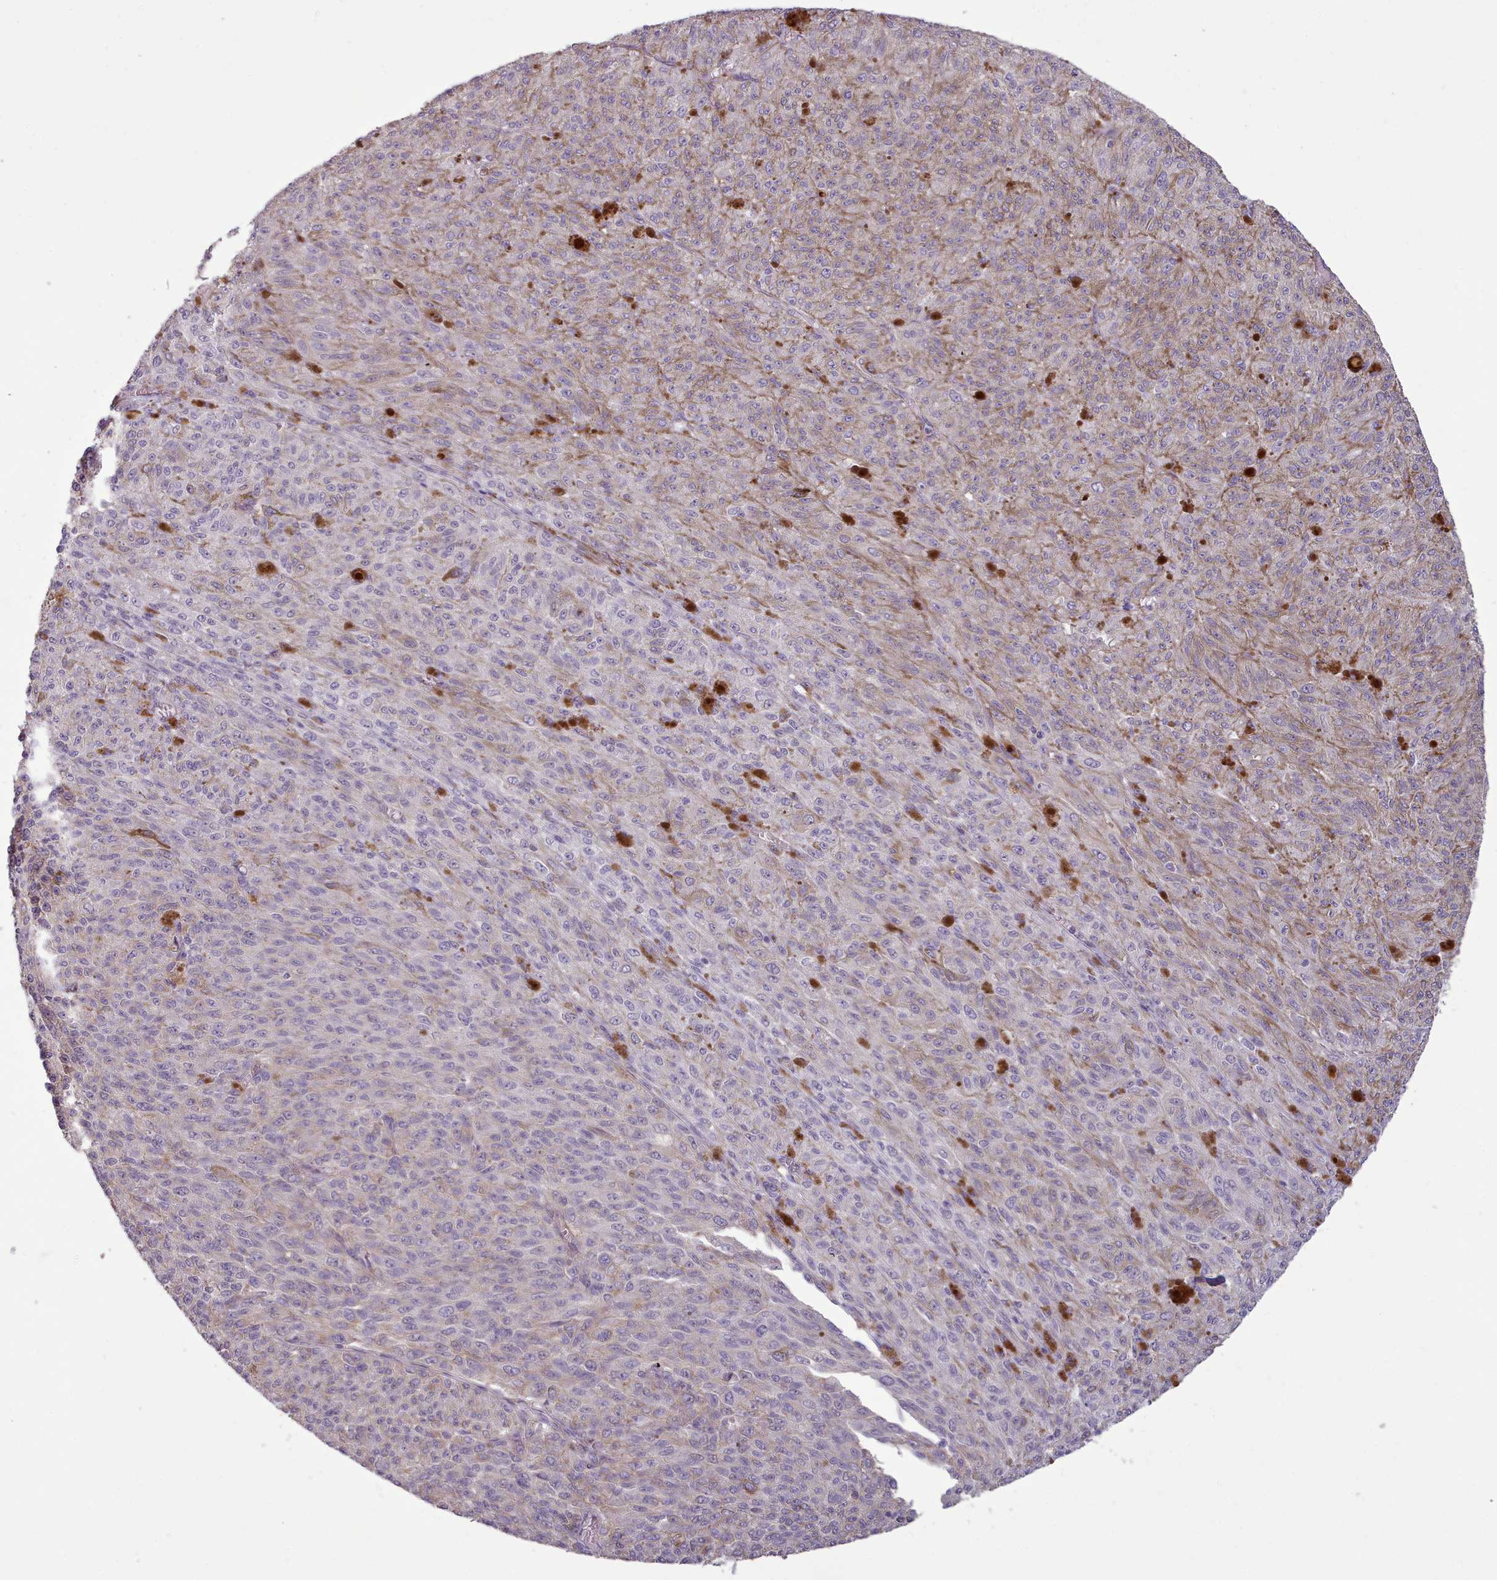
{"staining": {"intensity": "weak", "quantity": "<25%", "location": "cytoplasmic/membranous"}, "tissue": "melanoma", "cell_type": "Tumor cells", "image_type": "cancer", "snomed": [{"axis": "morphology", "description": "Malignant melanoma, NOS"}, {"axis": "topography", "description": "Skin"}], "caption": "Immunohistochemistry (IHC) histopathology image of neoplastic tissue: malignant melanoma stained with DAB (3,3'-diaminobenzidine) displays no significant protein positivity in tumor cells.", "gene": "PLD4", "patient": {"sex": "female", "age": 52}}